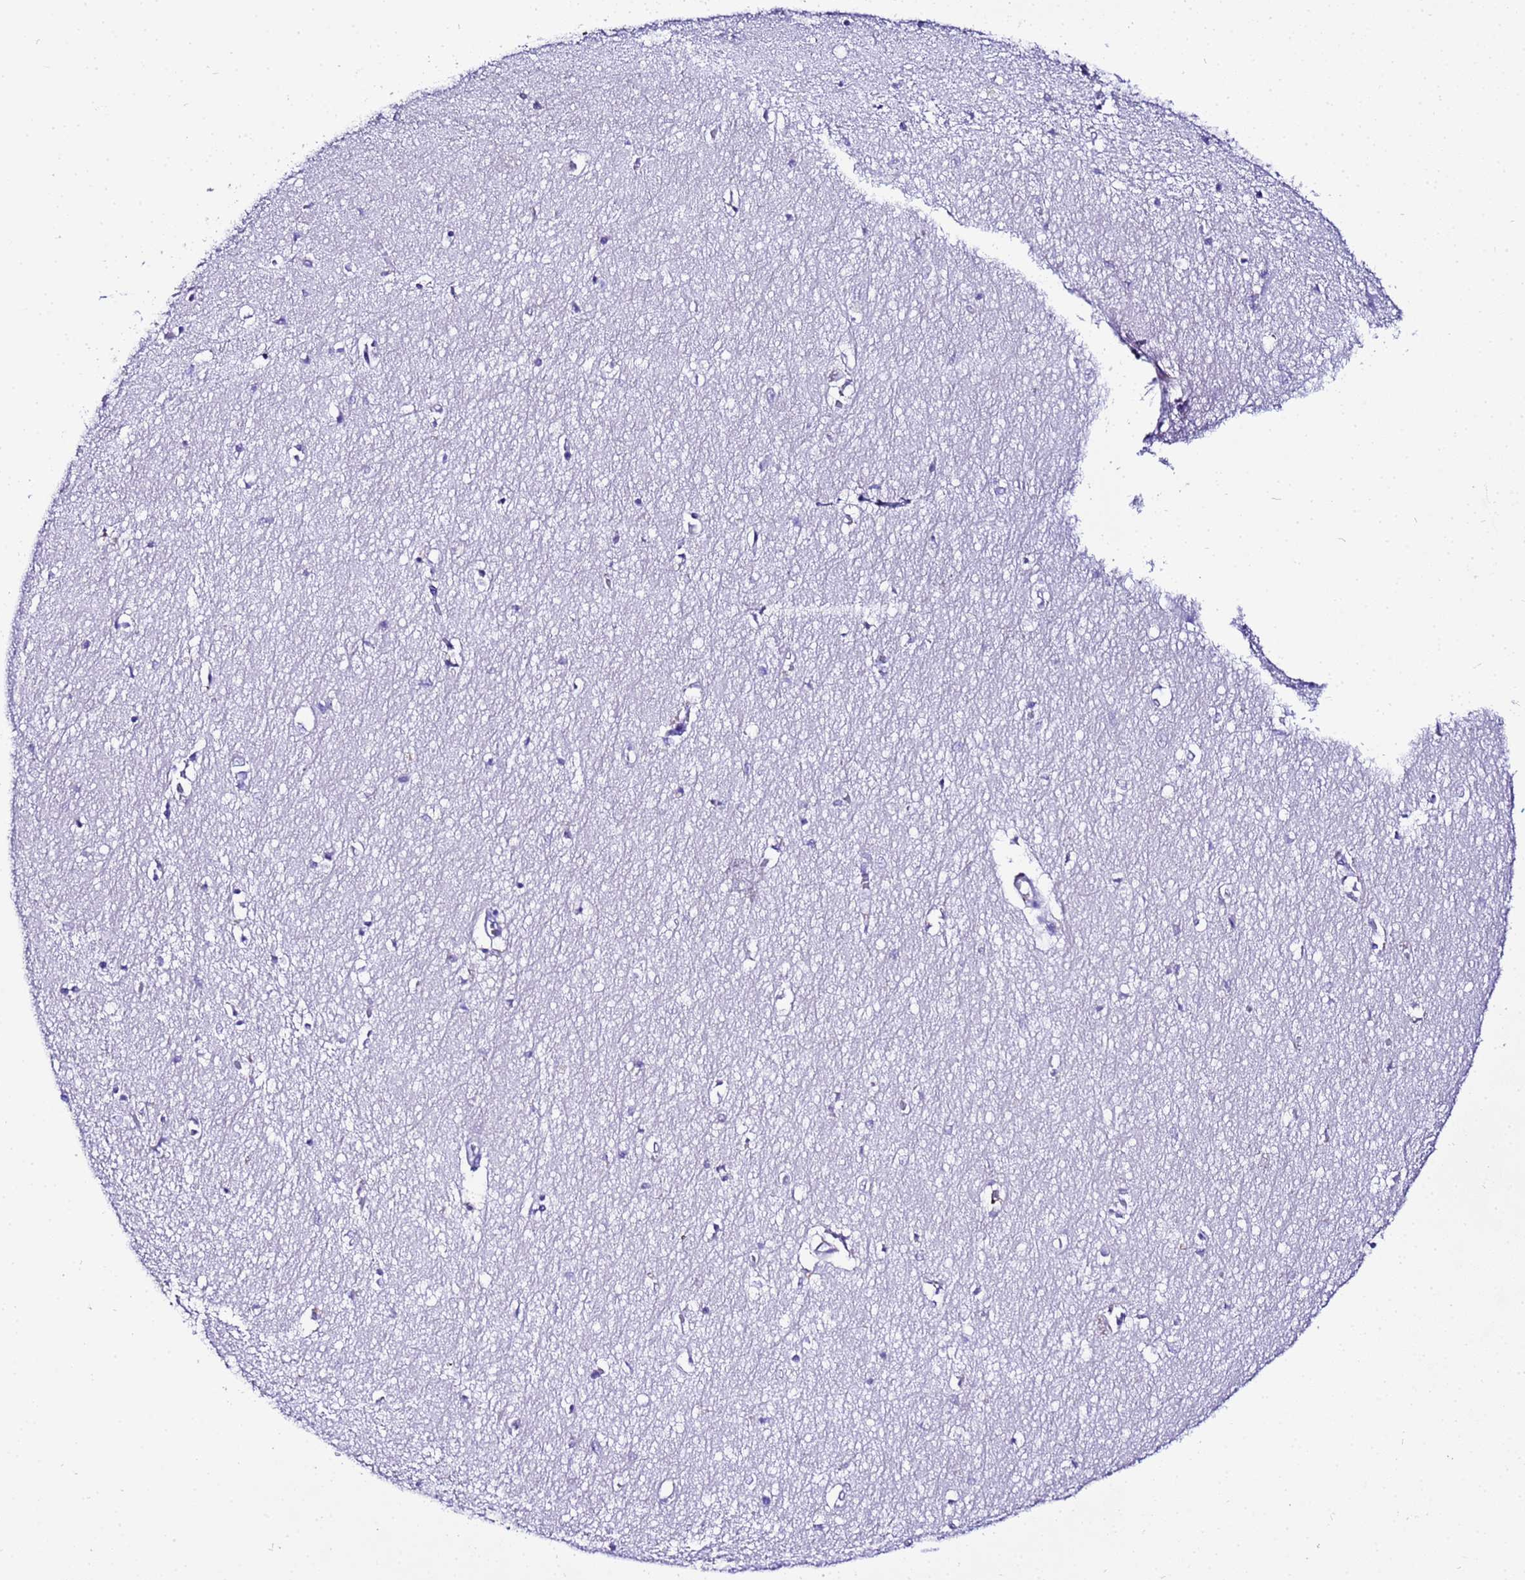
{"staining": {"intensity": "negative", "quantity": "none", "location": "none"}, "tissue": "hippocampus", "cell_type": "Glial cells", "image_type": "normal", "snomed": [{"axis": "morphology", "description": "Normal tissue, NOS"}, {"axis": "topography", "description": "Hippocampus"}], "caption": "Glial cells are negative for brown protein staining in benign hippocampus.", "gene": "CFHR1", "patient": {"sex": "female", "age": 64}}